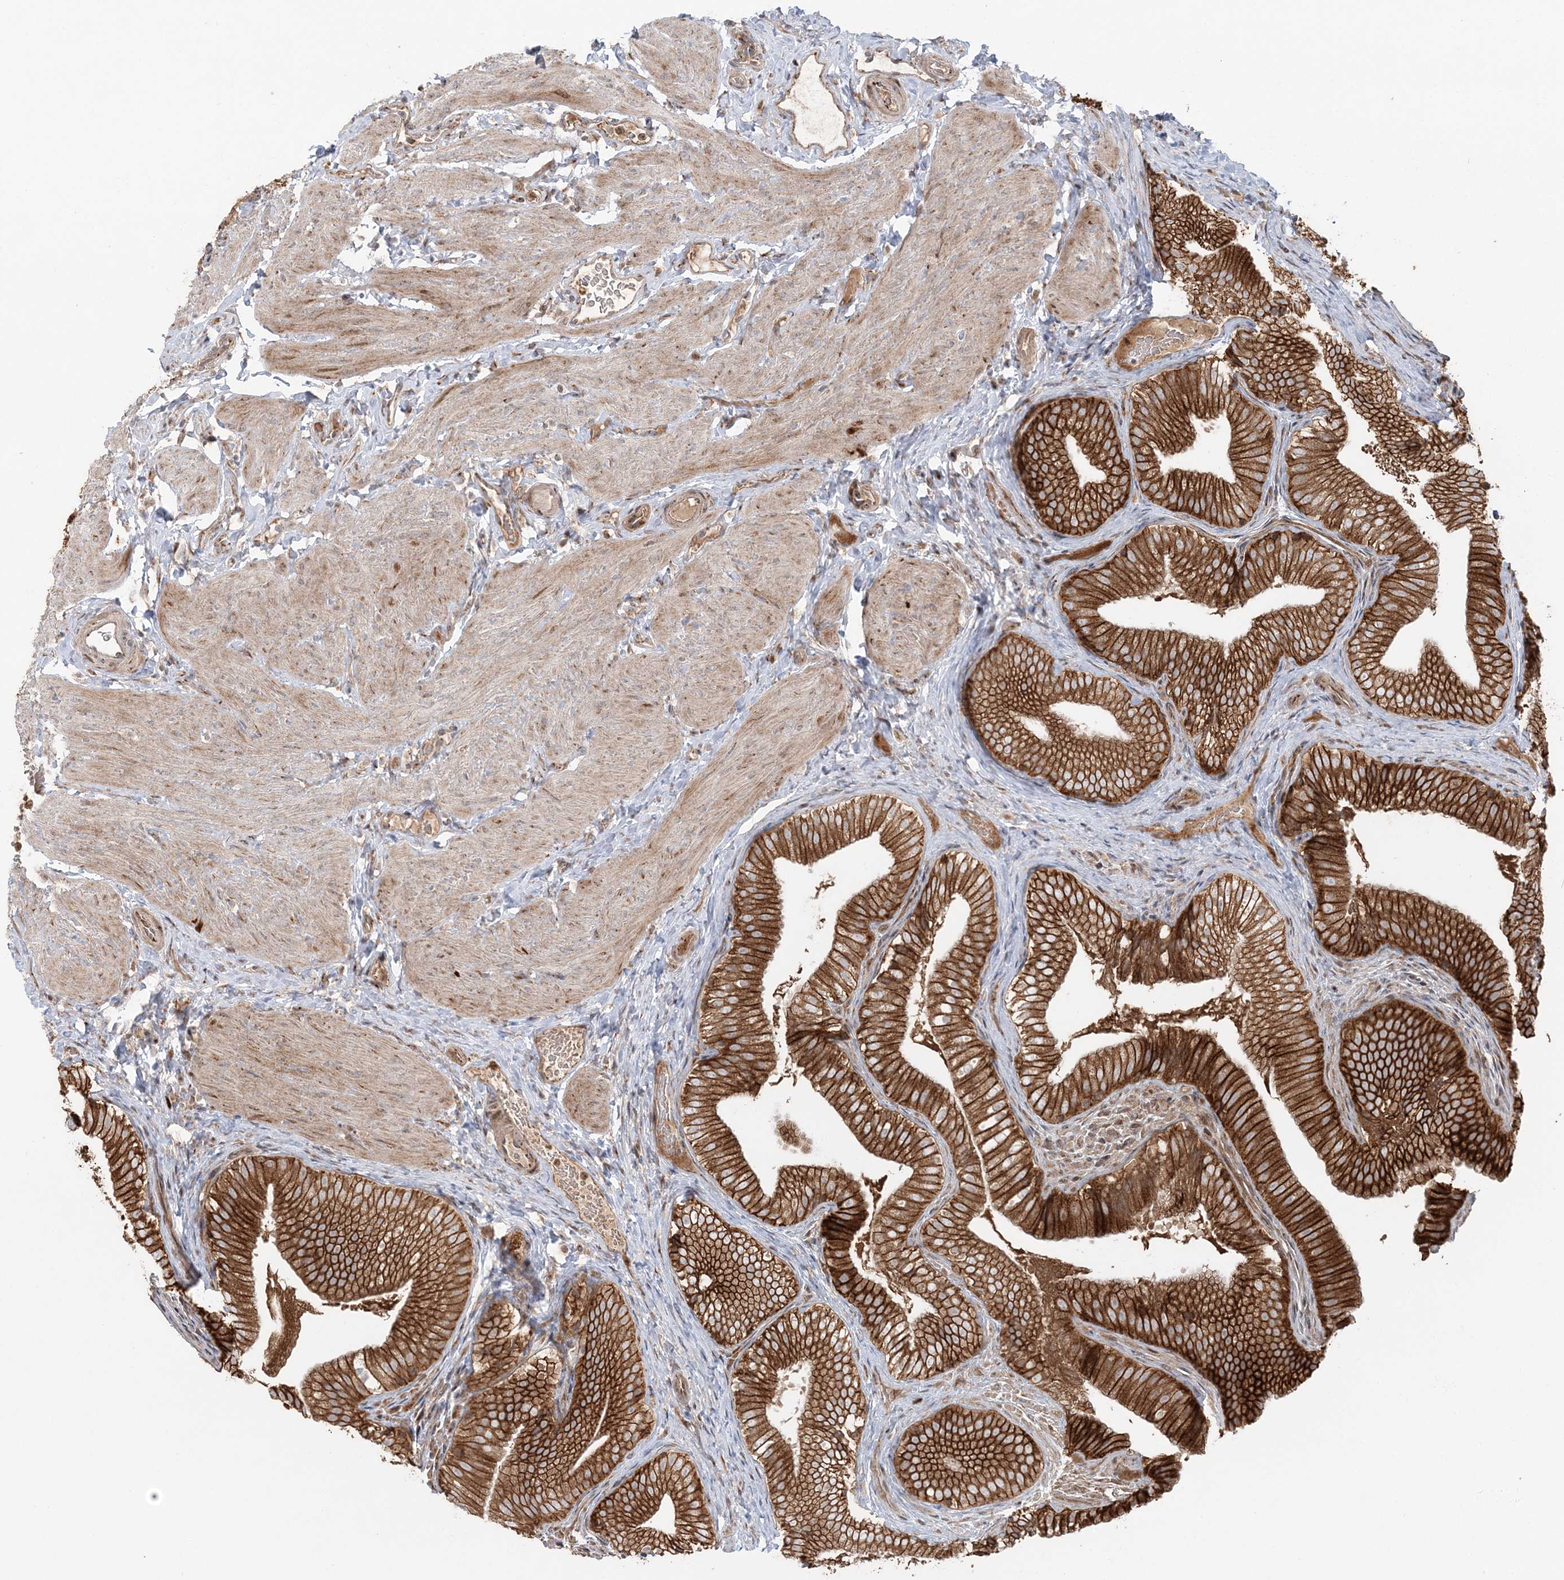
{"staining": {"intensity": "strong", "quantity": ">75%", "location": "cytoplasmic/membranous"}, "tissue": "gallbladder", "cell_type": "Glandular cells", "image_type": "normal", "snomed": [{"axis": "morphology", "description": "Normal tissue, NOS"}, {"axis": "topography", "description": "Gallbladder"}], "caption": "Immunohistochemical staining of normal gallbladder displays high levels of strong cytoplasmic/membranous staining in approximately >75% of glandular cells. (DAB IHC with brightfield microscopy, high magnification).", "gene": "ABCC3", "patient": {"sex": "female", "age": 30}}